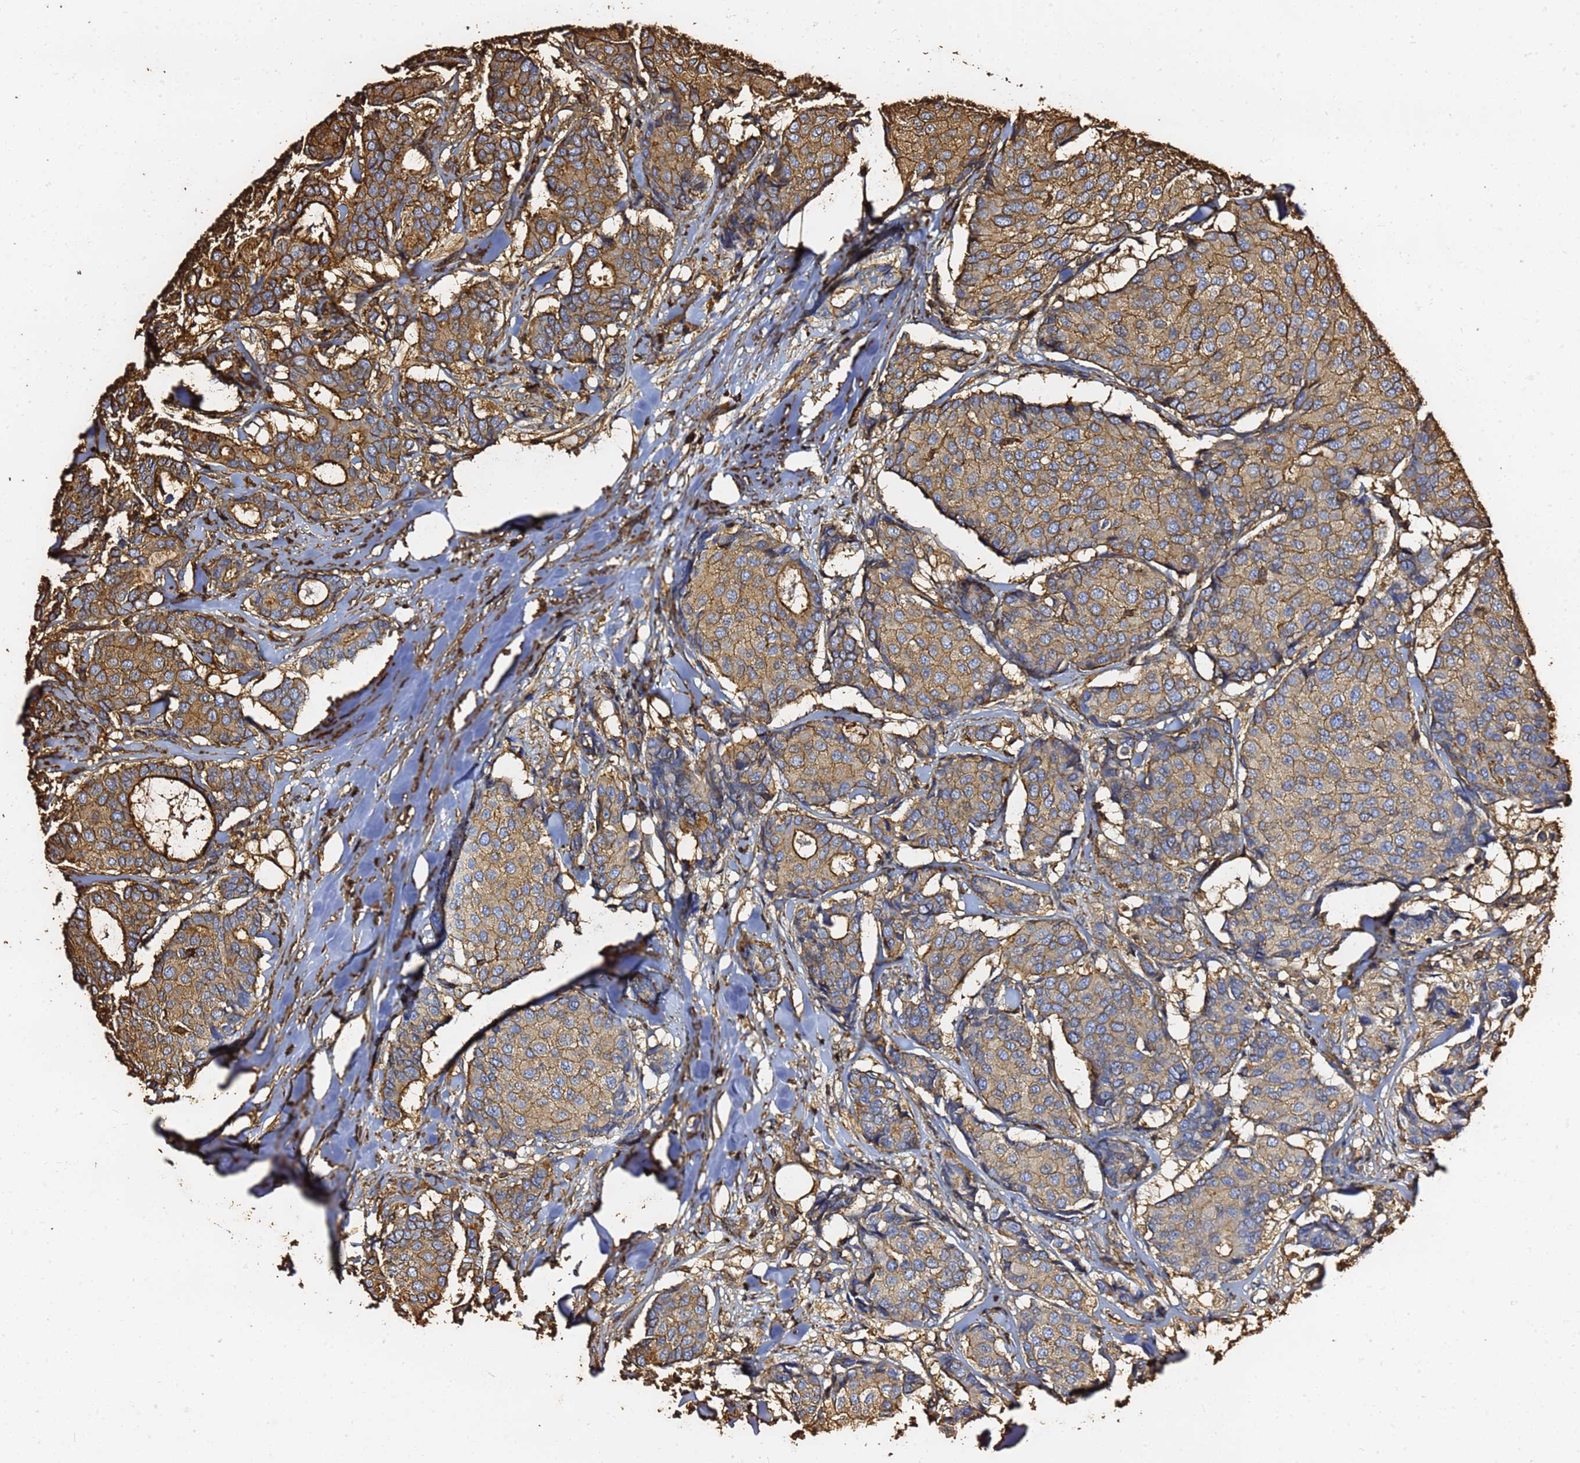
{"staining": {"intensity": "moderate", "quantity": ">75%", "location": "cytoplasmic/membranous"}, "tissue": "breast cancer", "cell_type": "Tumor cells", "image_type": "cancer", "snomed": [{"axis": "morphology", "description": "Duct carcinoma"}, {"axis": "topography", "description": "Breast"}], "caption": "DAB (3,3'-diaminobenzidine) immunohistochemical staining of intraductal carcinoma (breast) demonstrates moderate cytoplasmic/membranous protein staining in about >75% of tumor cells. Immunohistochemistry (ihc) stains the protein in brown and the nuclei are stained blue.", "gene": "ACTB", "patient": {"sex": "female", "age": 75}}